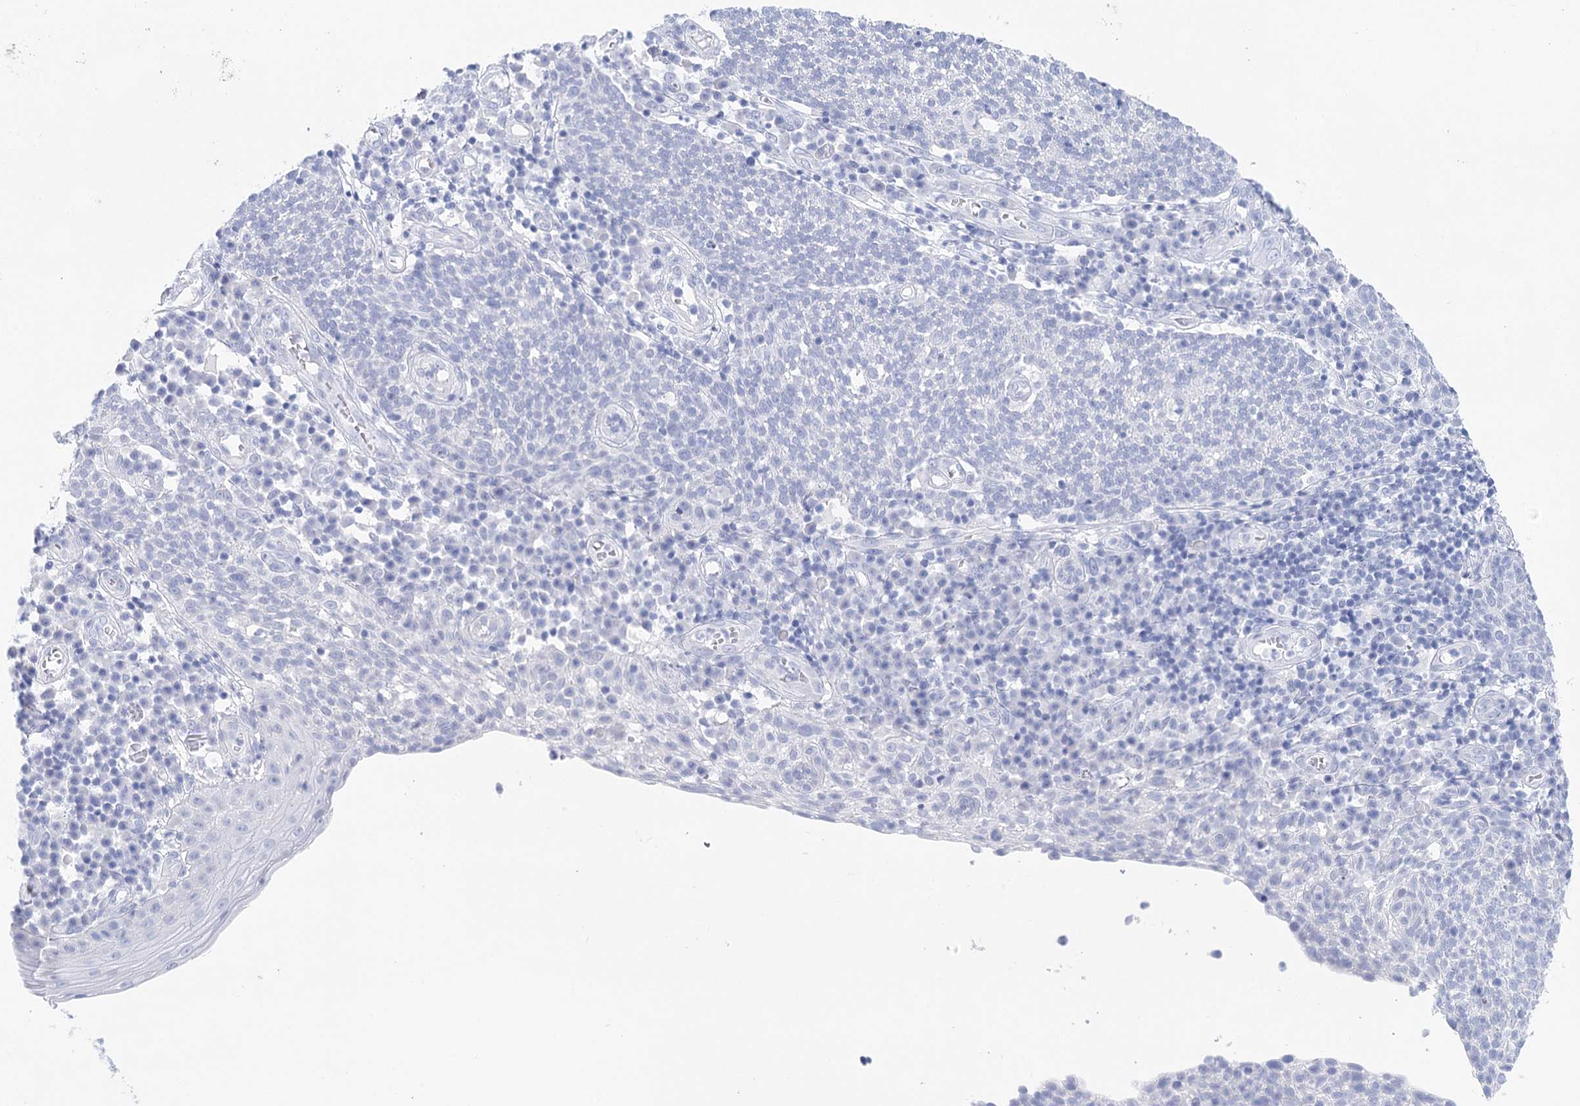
{"staining": {"intensity": "negative", "quantity": "none", "location": "none"}, "tissue": "cervical cancer", "cell_type": "Tumor cells", "image_type": "cancer", "snomed": [{"axis": "morphology", "description": "Squamous cell carcinoma, NOS"}, {"axis": "topography", "description": "Cervix"}], "caption": "Cervical cancer (squamous cell carcinoma) was stained to show a protein in brown. There is no significant expression in tumor cells.", "gene": "LALBA", "patient": {"sex": "female", "age": 34}}